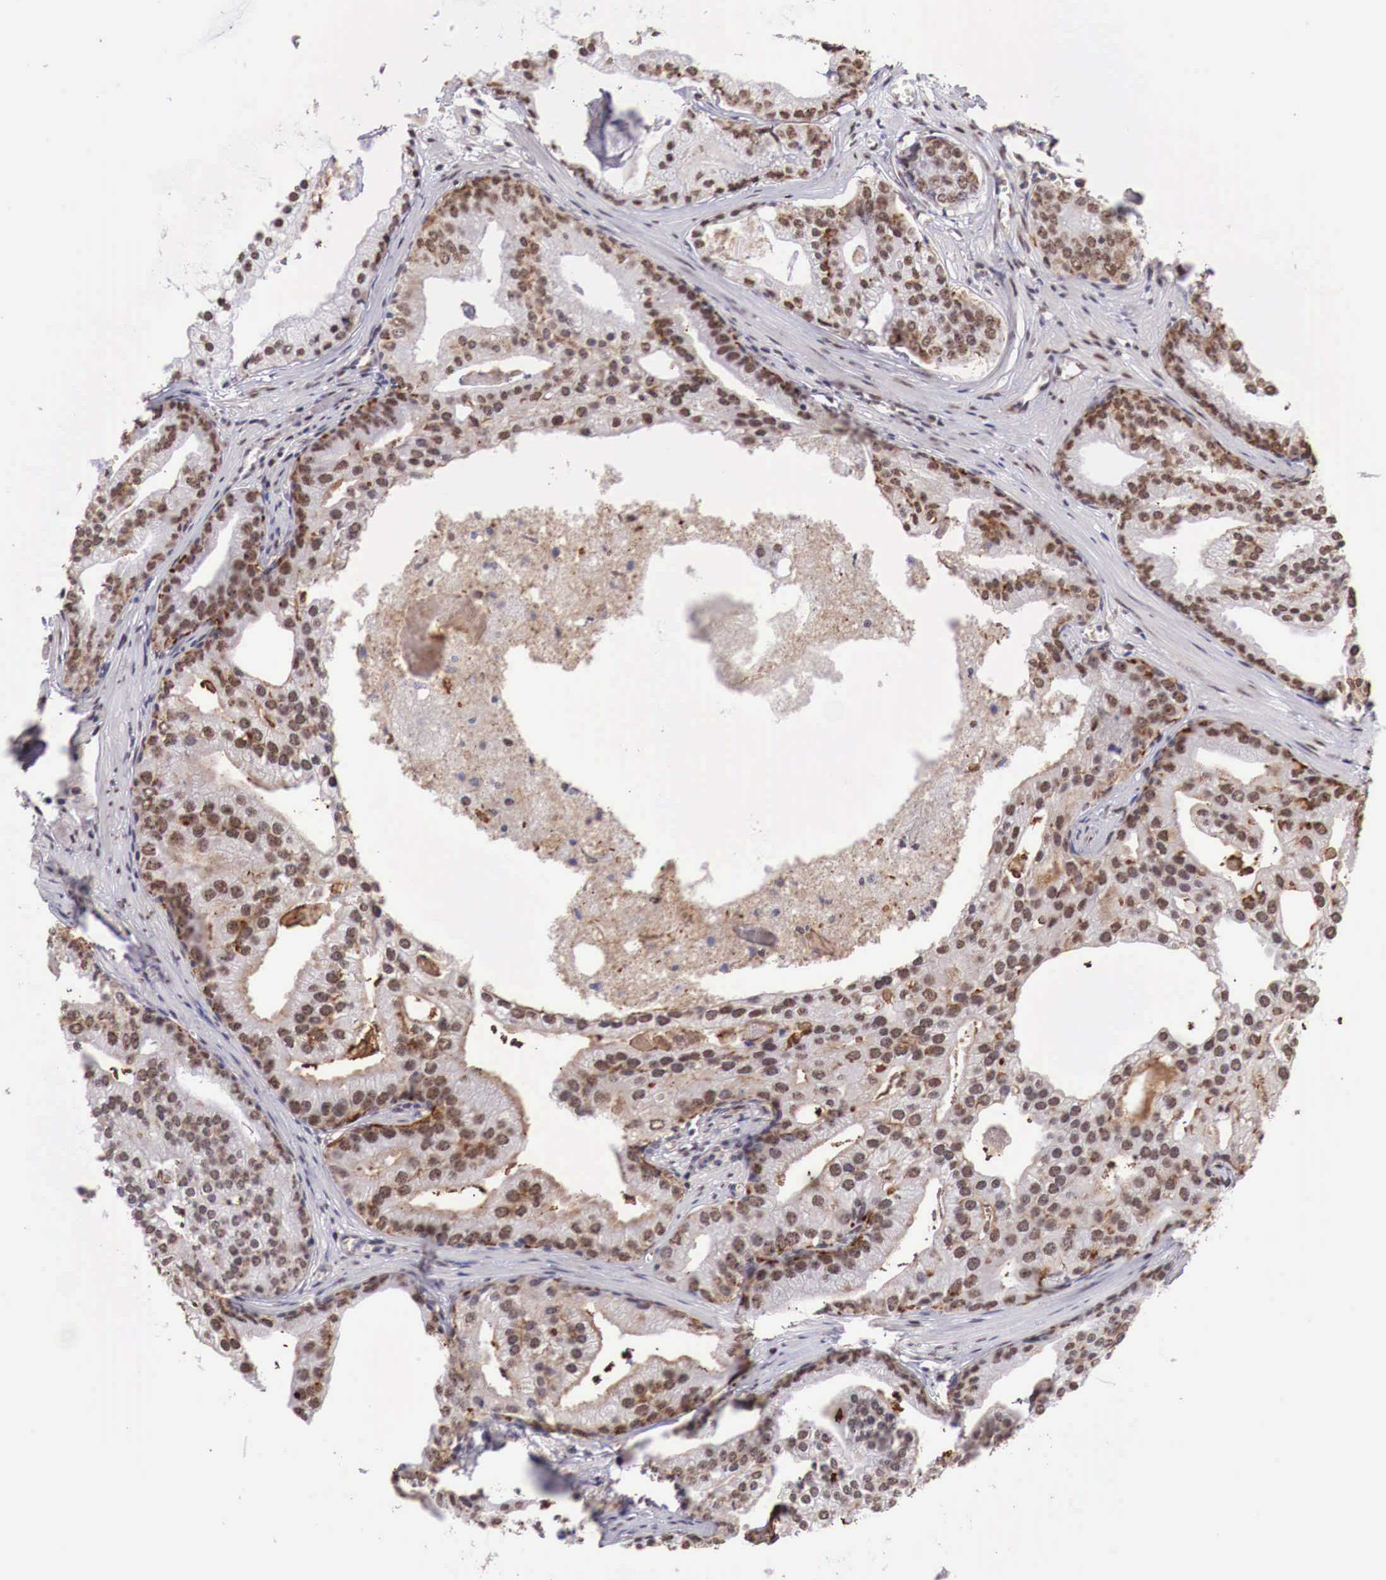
{"staining": {"intensity": "strong", "quantity": ">75%", "location": "nuclear"}, "tissue": "prostate cancer", "cell_type": "Tumor cells", "image_type": "cancer", "snomed": [{"axis": "morphology", "description": "Adenocarcinoma, High grade"}, {"axis": "topography", "description": "Prostate"}], "caption": "Tumor cells show strong nuclear expression in about >75% of cells in prostate cancer.", "gene": "FOXP2", "patient": {"sex": "male", "age": 56}}